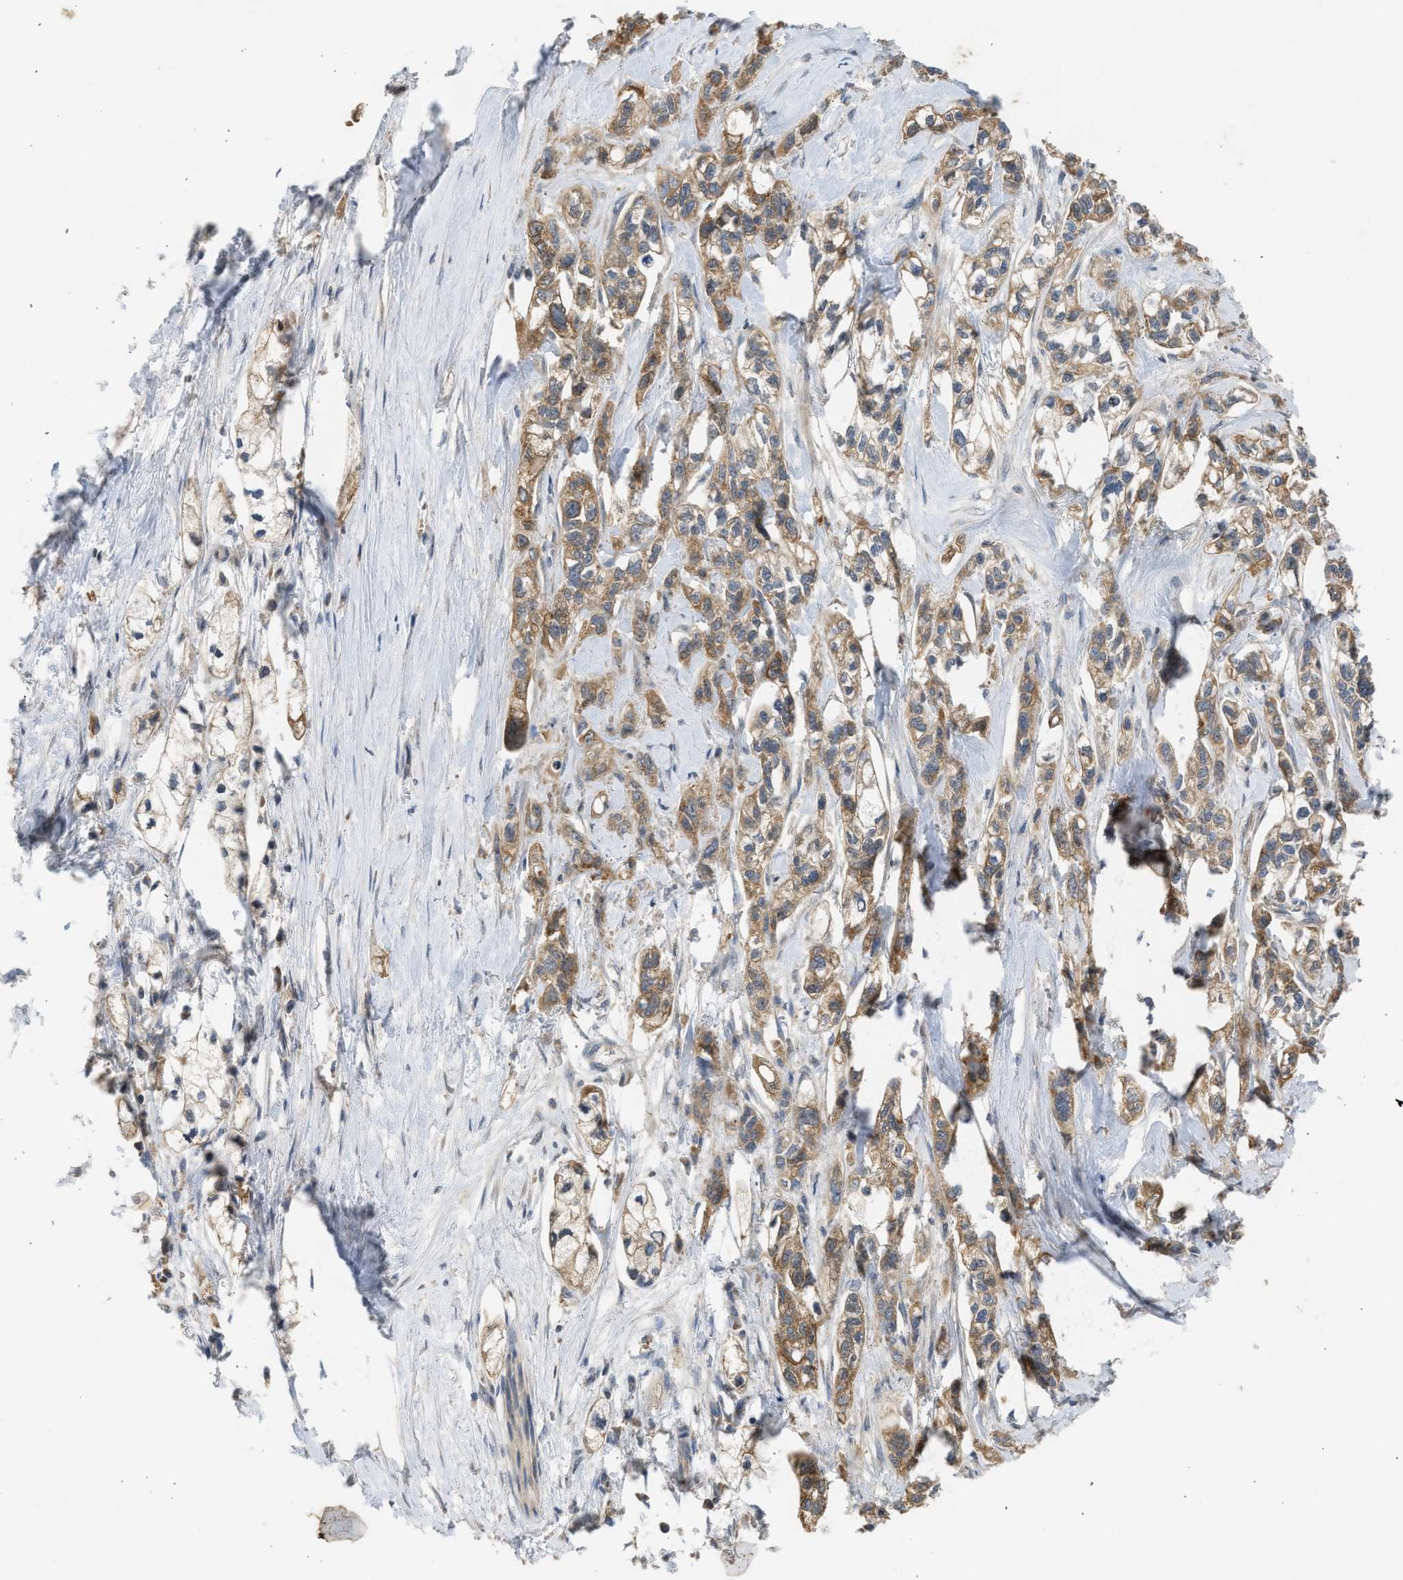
{"staining": {"intensity": "moderate", "quantity": ">75%", "location": "cytoplasmic/membranous"}, "tissue": "pancreatic cancer", "cell_type": "Tumor cells", "image_type": "cancer", "snomed": [{"axis": "morphology", "description": "Adenocarcinoma, NOS"}, {"axis": "topography", "description": "Pancreas"}], "caption": "An image of human pancreatic cancer stained for a protein exhibits moderate cytoplasmic/membranous brown staining in tumor cells.", "gene": "CYP1A1", "patient": {"sex": "male", "age": 74}}